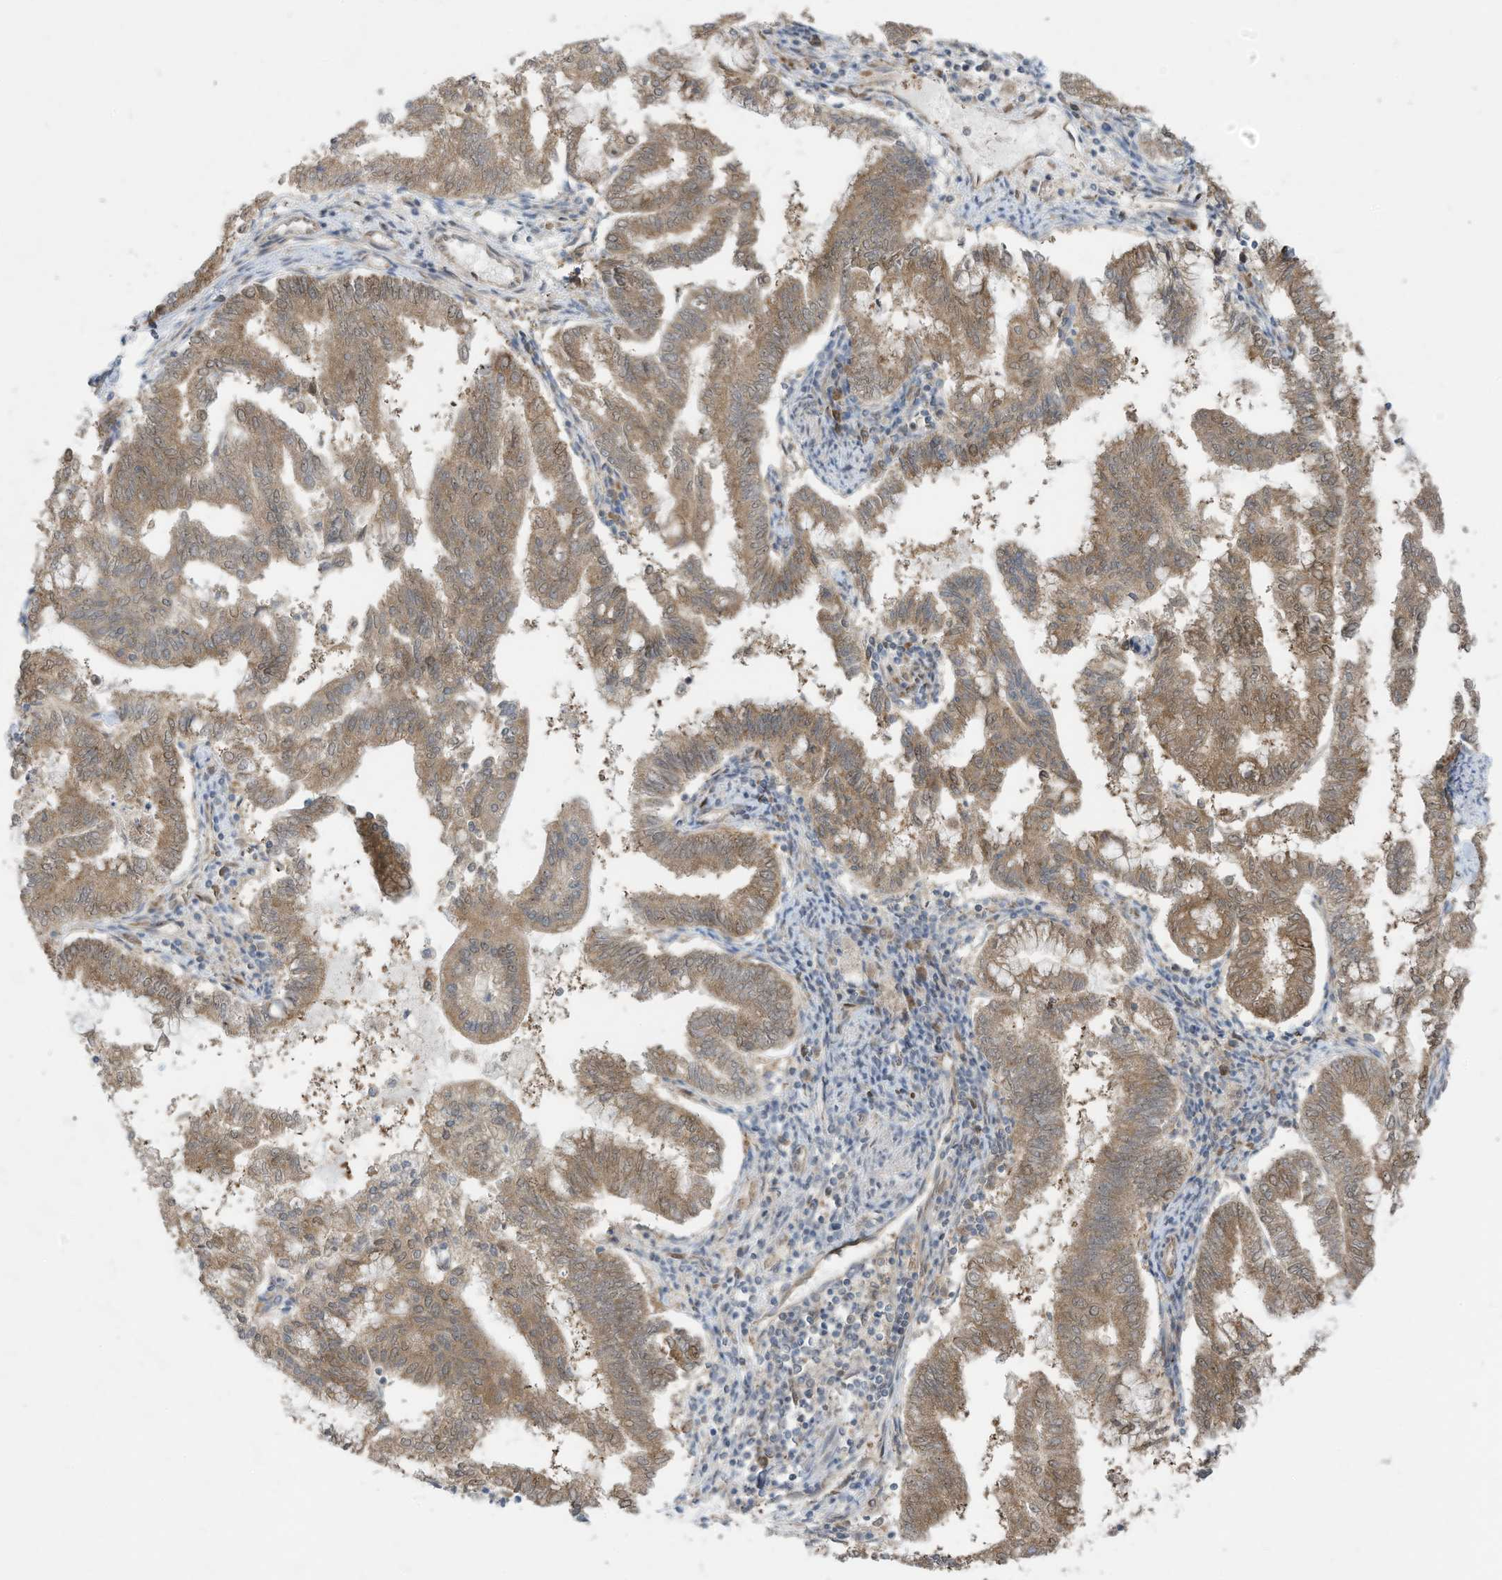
{"staining": {"intensity": "weak", "quantity": ">75%", "location": "cytoplasmic/membranous"}, "tissue": "endometrial cancer", "cell_type": "Tumor cells", "image_type": "cancer", "snomed": [{"axis": "morphology", "description": "Adenocarcinoma, NOS"}, {"axis": "topography", "description": "Endometrium"}], "caption": "Endometrial adenocarcinoma tissue reveals weak cytoplasmic/membranous positivity in approximately >75% of tumor cells, visualized by immunohistochemistry.", "gene": "USE1", "patient": {"sex": "female", "age": 79}}